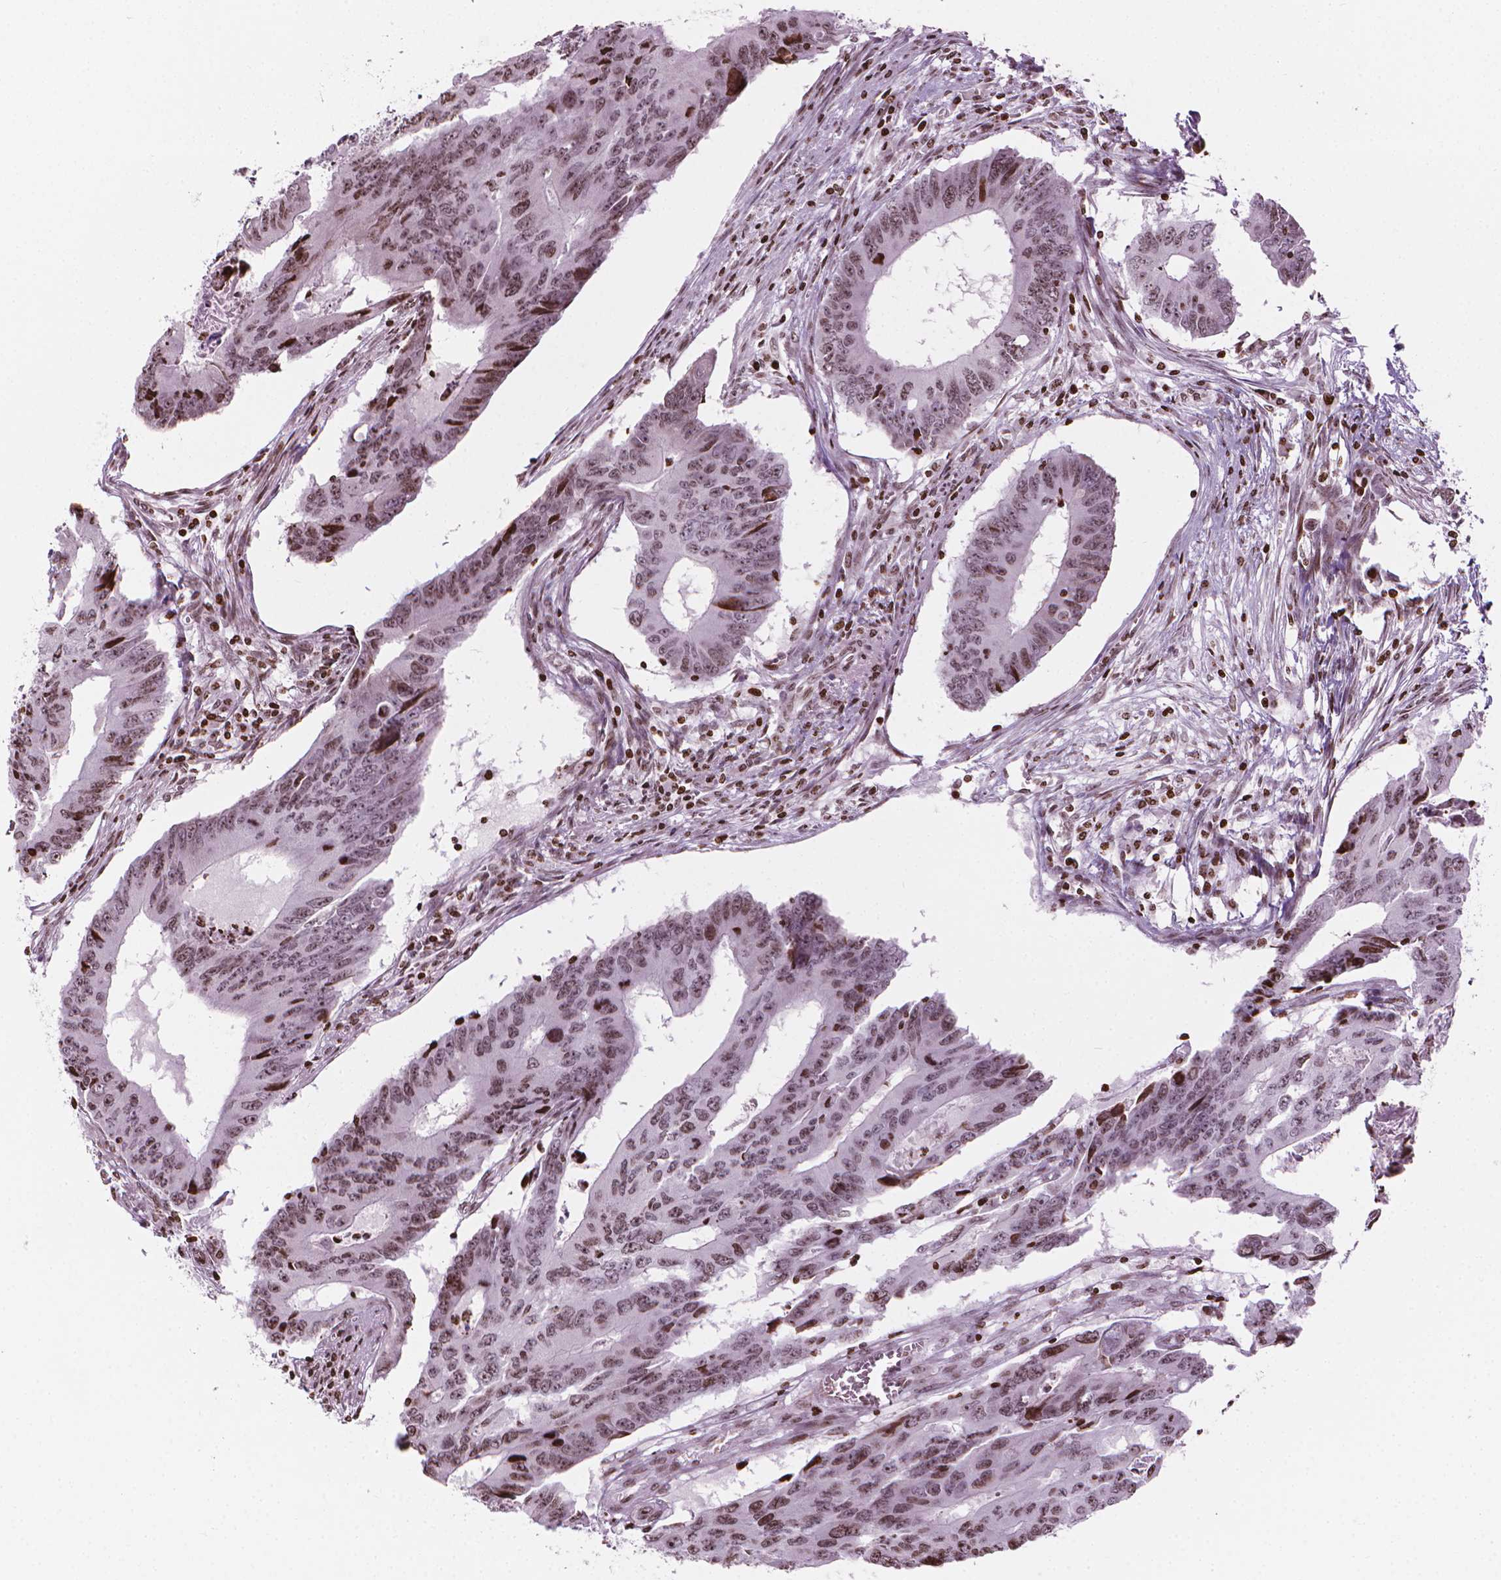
{"staining": {"intensity": "moderate", "quantity": "25%-75%", "location": "nuclear"}, "tissue": "colorectal cancer", "cell_type": "Tumor cells", "image_type": "cancer", "snomed": [{"axis": "morphology", "description": "Adenocarcinoma, NOS"}, {"axis": "topography", "description": "Colon"}], "caption": "A medium amount of moderate nuclear staining is identified in about 25%-75% of tumor cells in colorectal cancer tissue.", "gene": "PIP4K2A", "patient": {"sex": "male", "age": 53}}